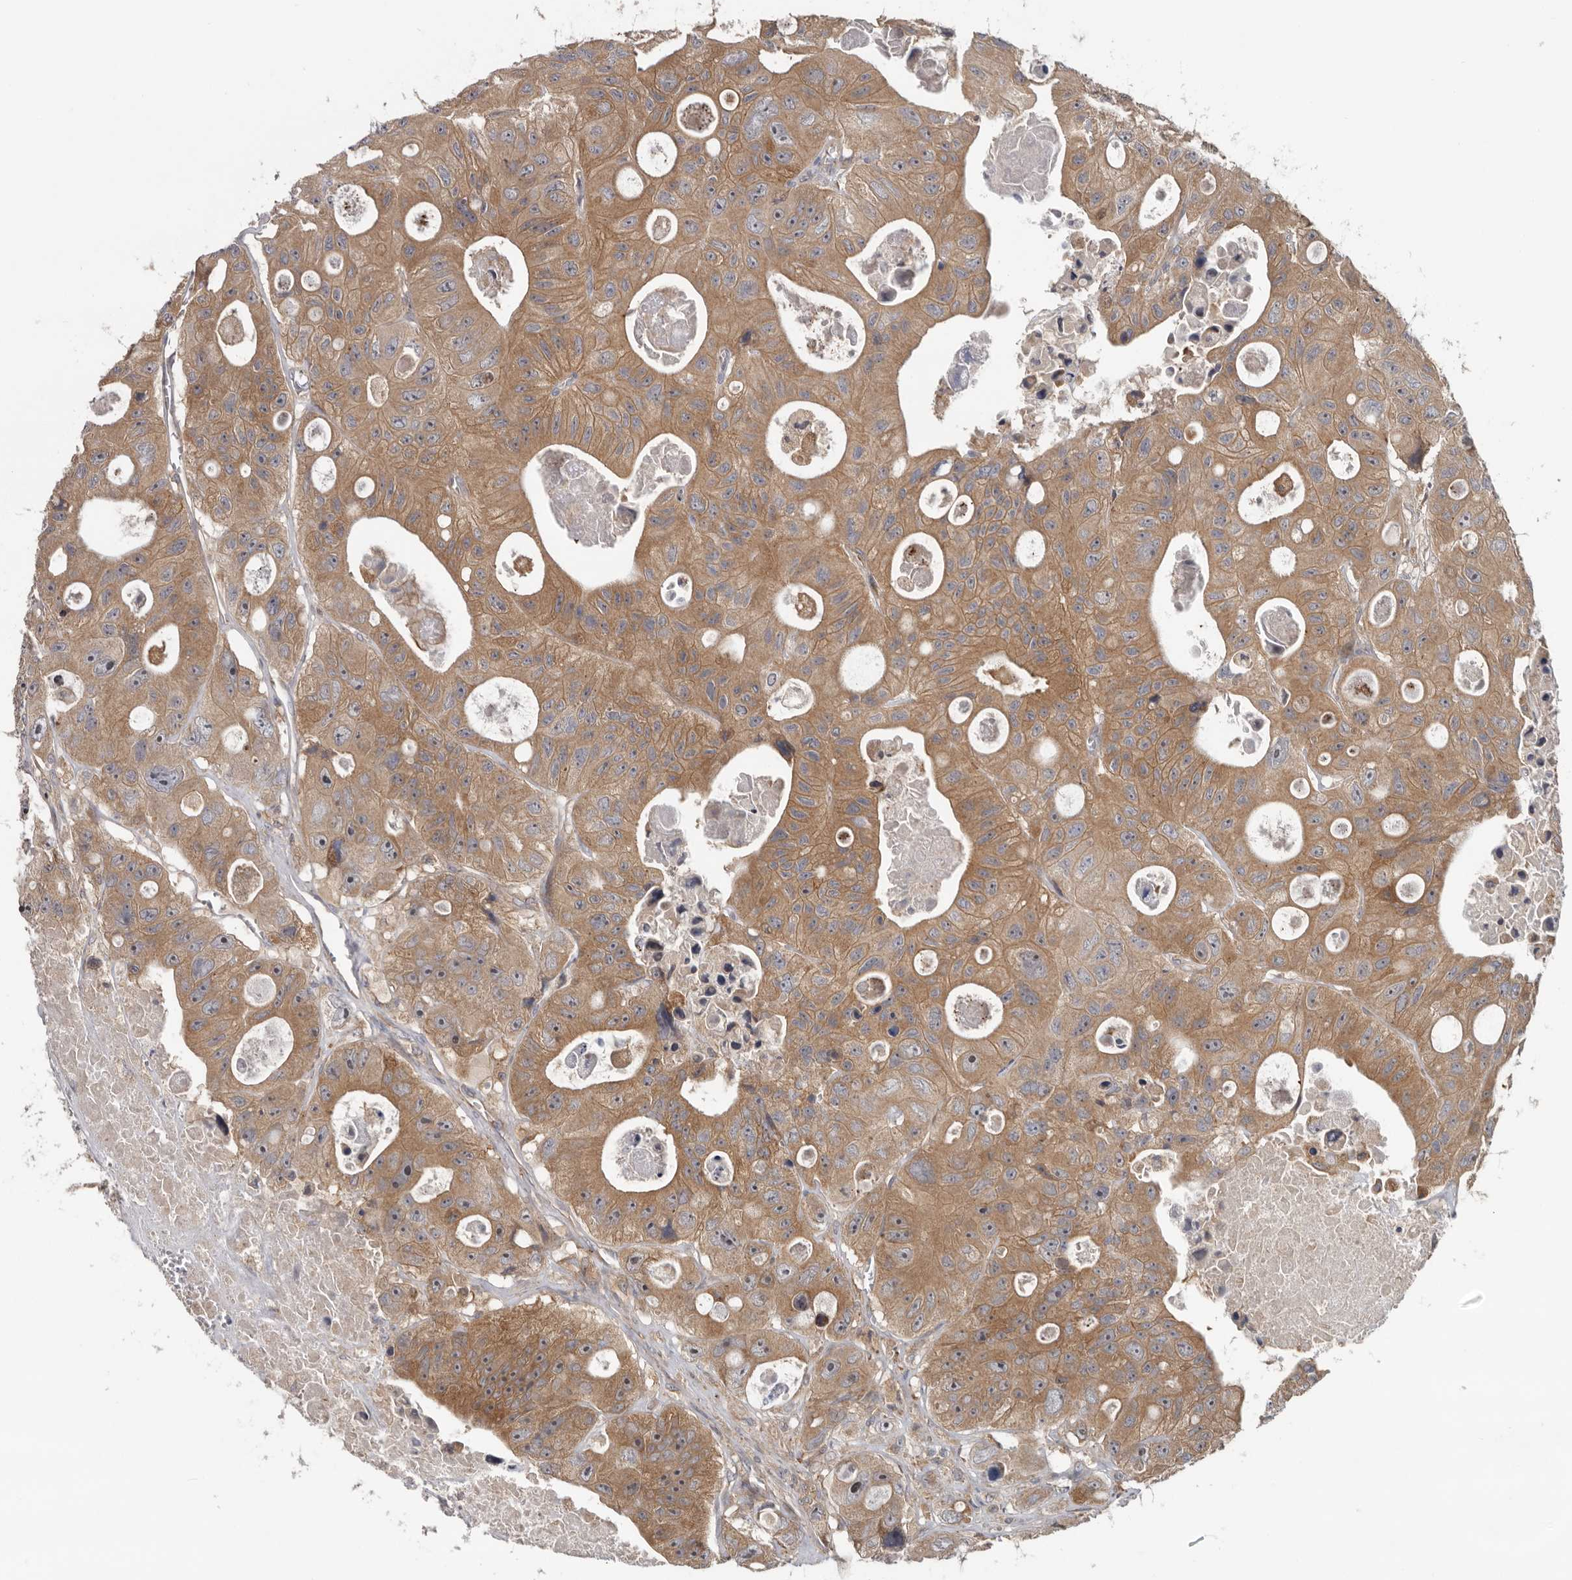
{"staining": {"intensity": "moderate", "quantity": ">75%", "location": "cytoplasmic/membranous,nuclear"}, "tissue": "colorectal cancer", "cell_type": "Tumor cells", "image_type": "cancer", "snomed": [{"axis": "morphology", "description": "Adenocarcinoma, NOS"}, {"axis": "topography", "description": "Colon"}], "caption": "This image displays immunohistochemistry staining of human colorectal adenocarcinoma, with medium moderate cytoplasmic/membranous and nuclear expression in approximately >75% of tumor cells.", "gene": "HINT3", "patient": {"sex": "female", "age": 46}}